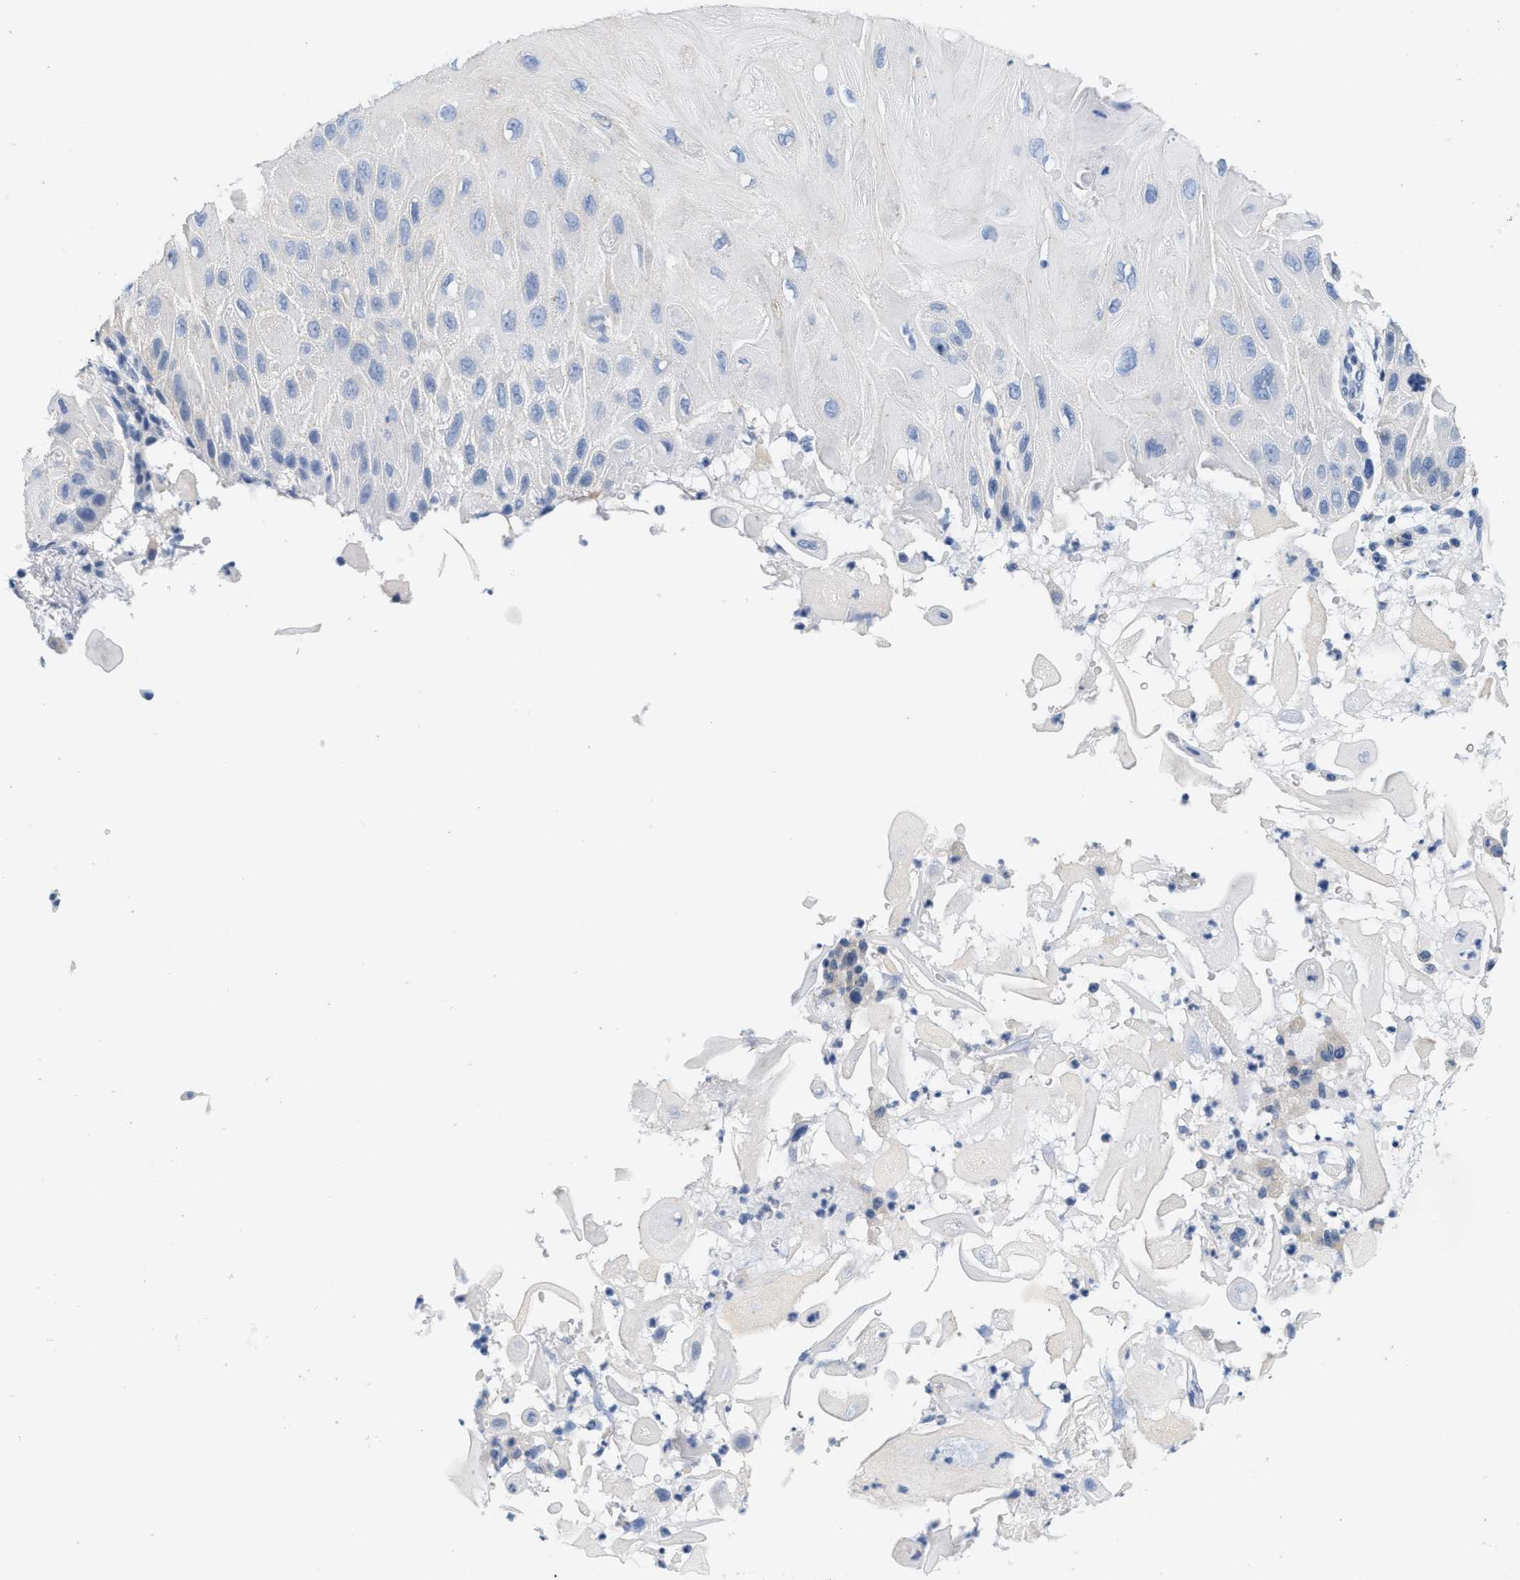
{"staining": {"intensity": "negative", "quantity": "none", "location": "none"}, "tissue": "skin cancer", "cell_type": "Tumor cells", "image_type": "cancer", "snomed": [{"axis": "morphology", "description": "Squamous cell carcinoma, NOS"}, {"axis": "topography", "description": "Skin"}], "caption": "Tumor cells are negative for brown protein staining in skin squamous cell carcinoma.", "gene": "ABCB11", "patient": {"sex": "female", "age": 77}}